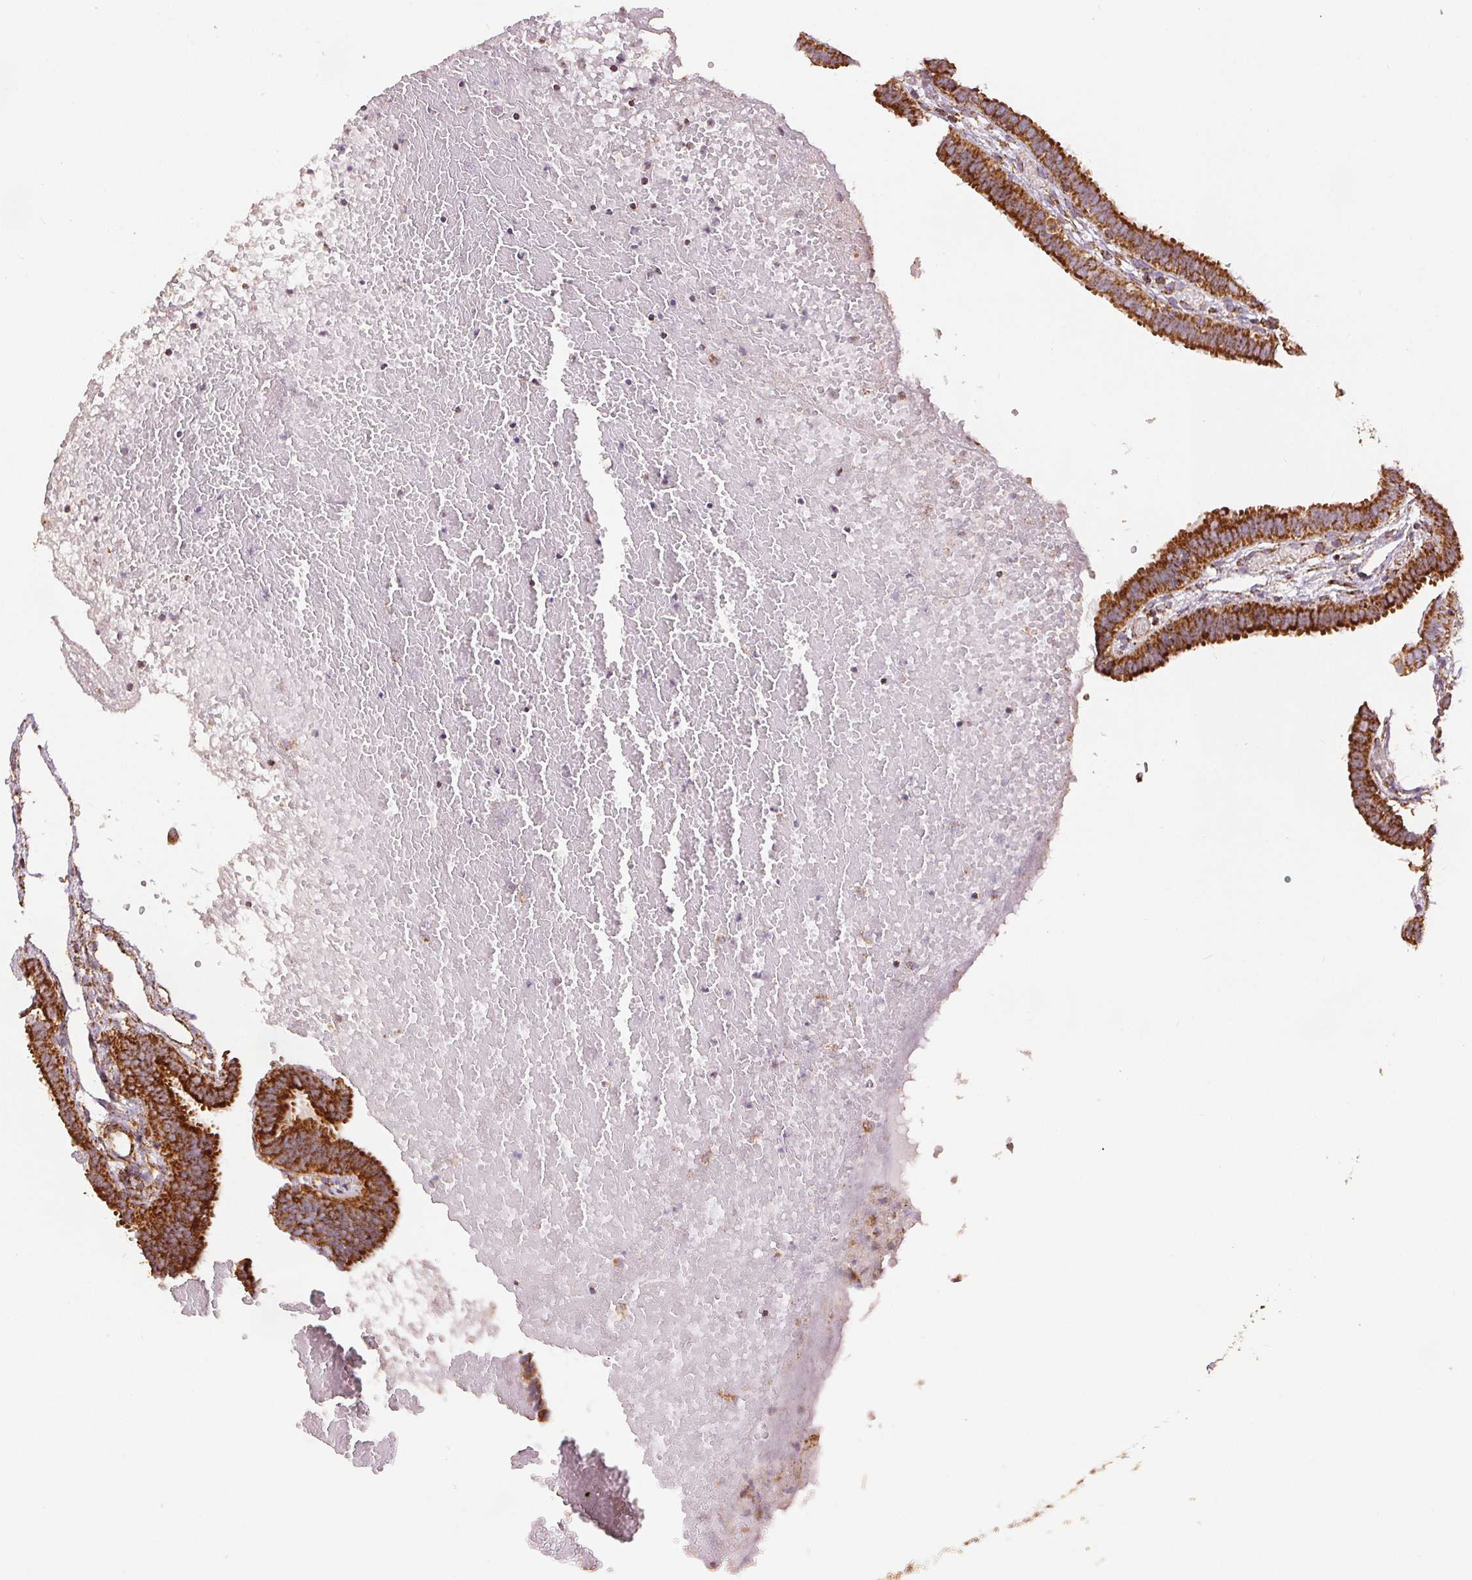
{"staining": {"intensity": "strong", "quantity": ">75%", "location": "cytoplasmic/membranous"}, "tissue": "fallopian tube", "cell_type": "Glandular cells", "image_type": "normal", "snomed": [{"axis": "morphology", "description": "Normal tissue, NOS"}, {"axis": "topography", "description": "Fallopian tube"}], "caption": "About >75% of glandular cells in benign fallopian tube demonstrate strong cytoplasmic/membranous protein expression as visualized by brown immunohistochemical staining.", "gene": "SDHB", "patient": {"sex": "female", "age": 37}}